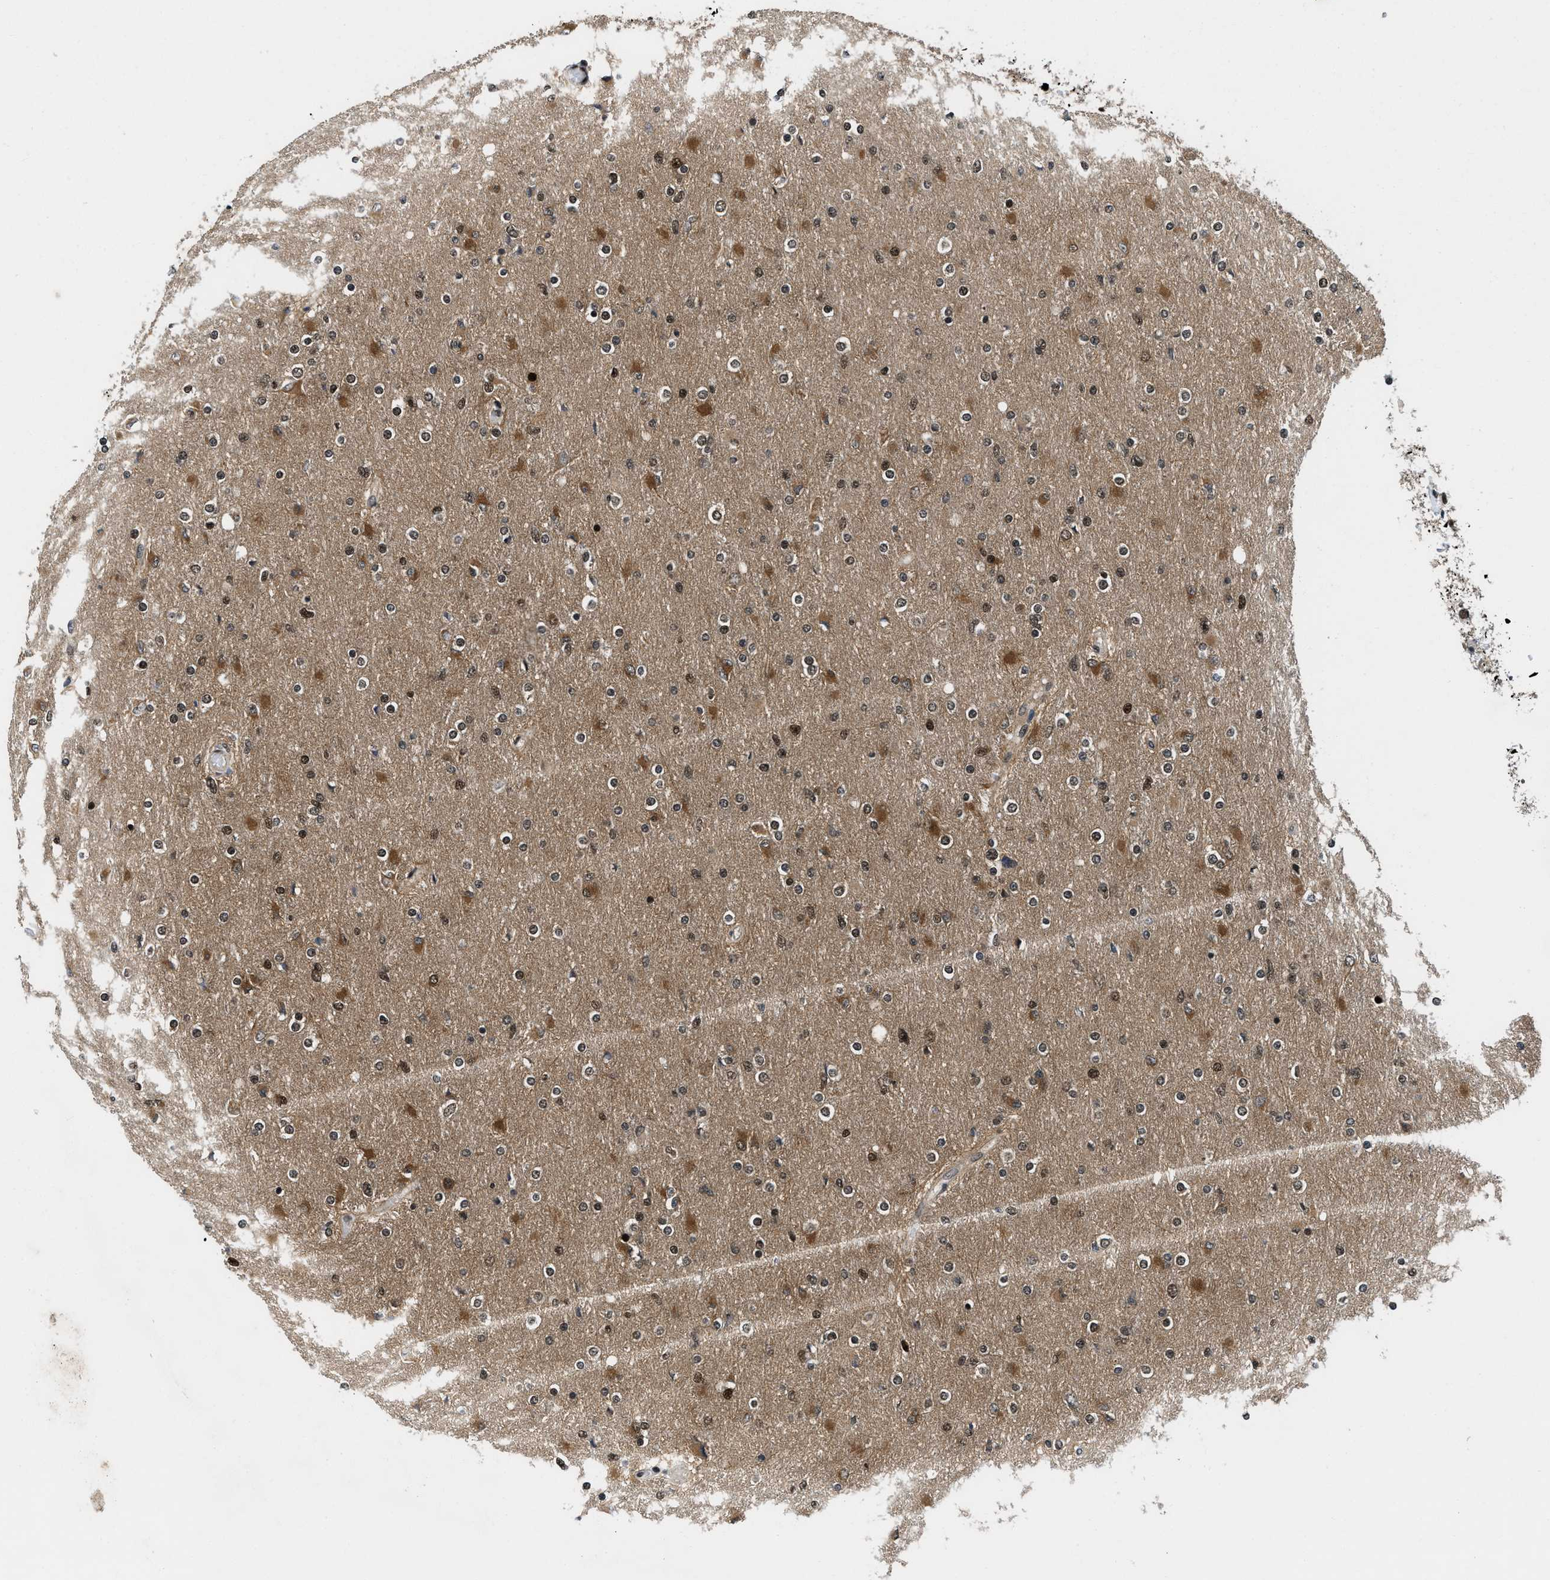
{"staining": {"intensity": "moderate", "quantity": ">75%", "location": "cytoplasmic/membranous,nuclear"}, "tissue": "glioma", "cell_type": "Tumor cells", "image_type": "cancer", "snomed": [{"axis": "morphology", "description": "Glioma, malignant, High grade"}, {"axis": "topography", "description": "Cerebral cortex"}], "caption": "Immunohistochemical staining of human glioma demonstrates medium levels of moderate cytoplasmic/membranous and nuclear expression in approximately >75% of tumor cells.", "gene": "SAFB", "patient": {"sex": "female", "age": 36}}